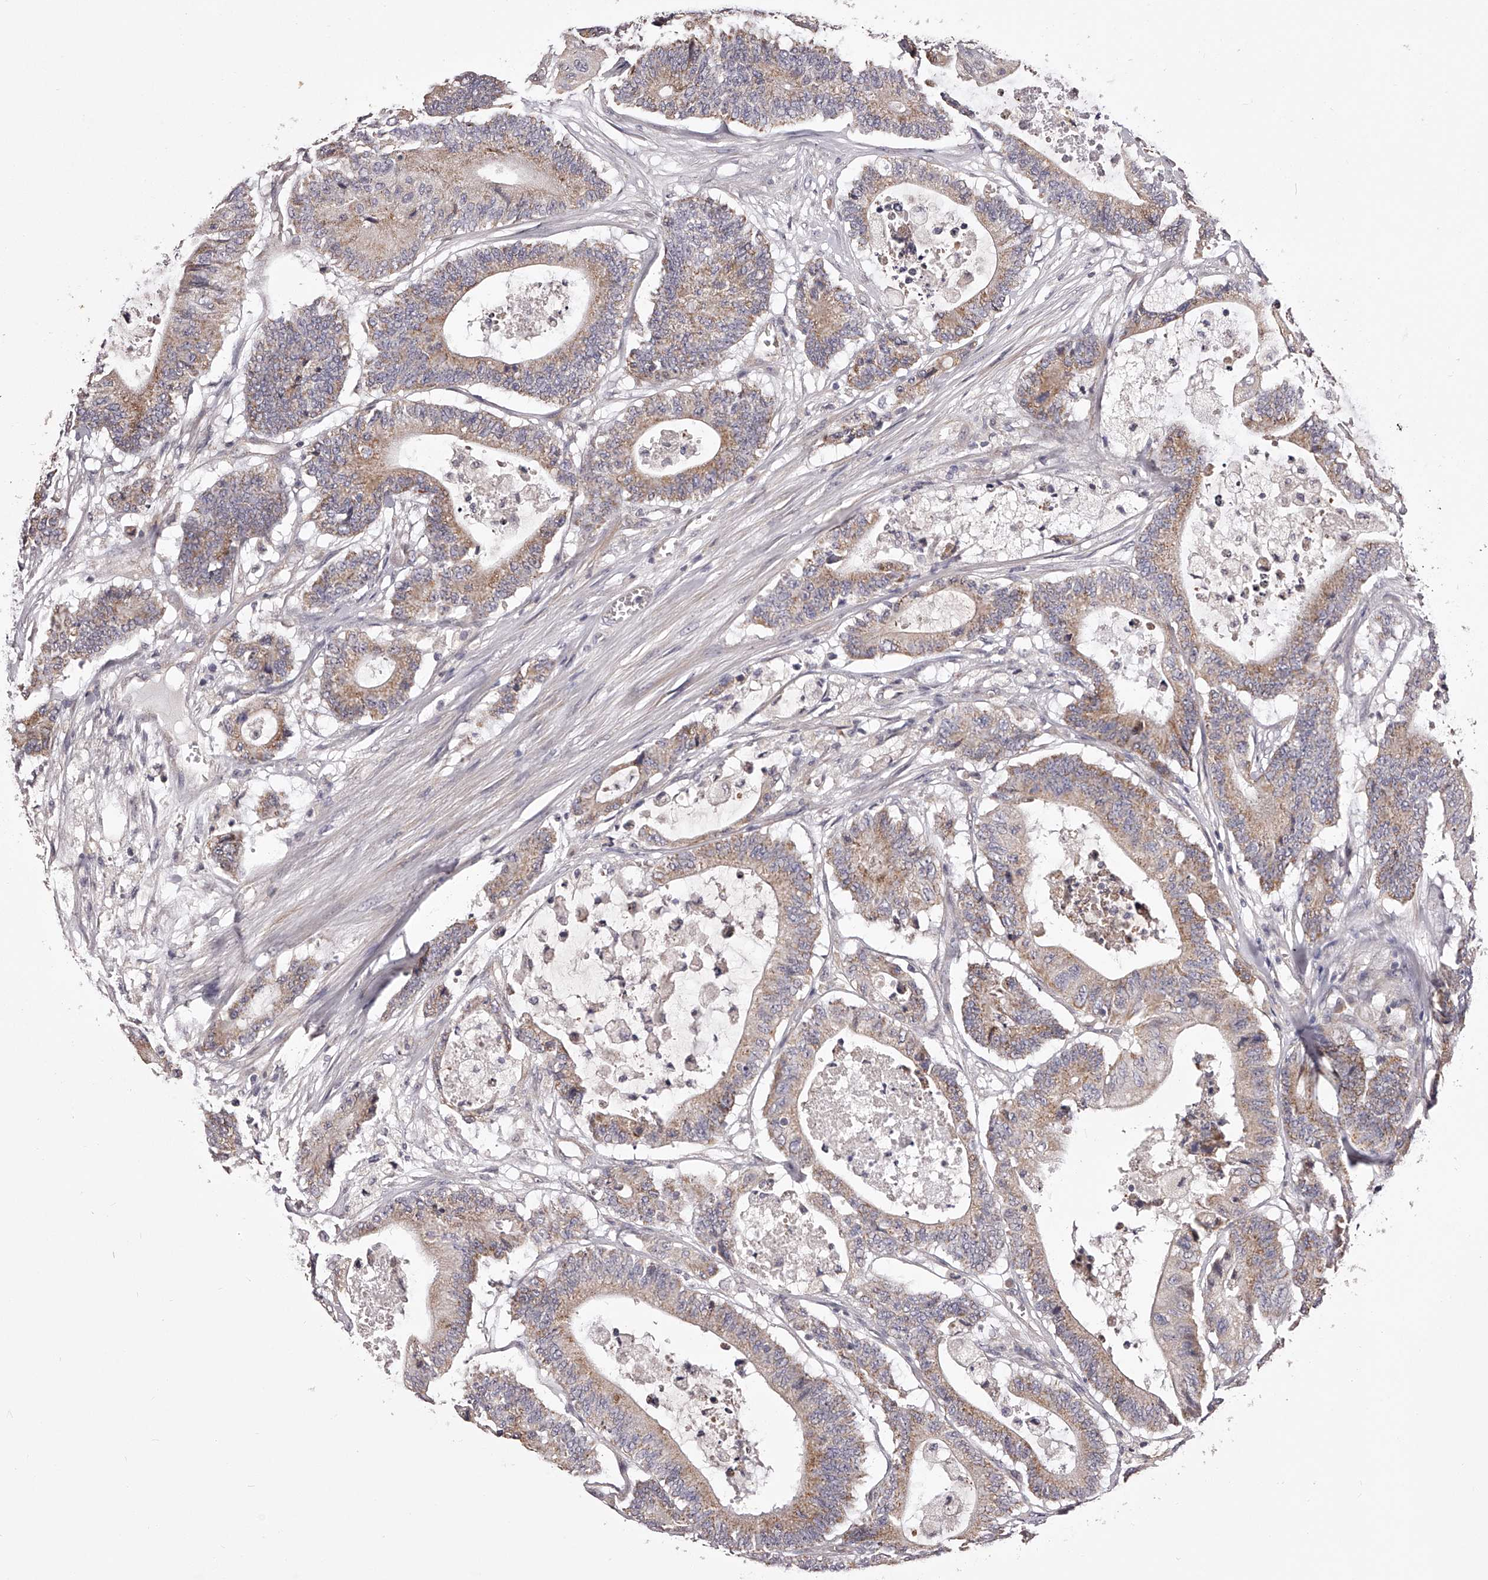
{"staining": {"intensity": "moderate", "quantity": ">75%", "location": "cytoplasmic/membranous"}, "tissue": "colorectal cancer", "cell_type": "Tumor cells", "image_type": "cancer", "snomed": [{"axis": "morphology", "description": "Adenocarcinoma, NOS"}, {"axis": "topography", "description": "Colon"}], "caption": "Protein expression analysis of colorectal cancer shows moderate cytoplasmic/membranous expression in about >75% of tumor cells.", "gene": "ODF2L", "patient": {"sex": "female", "age": 84}}